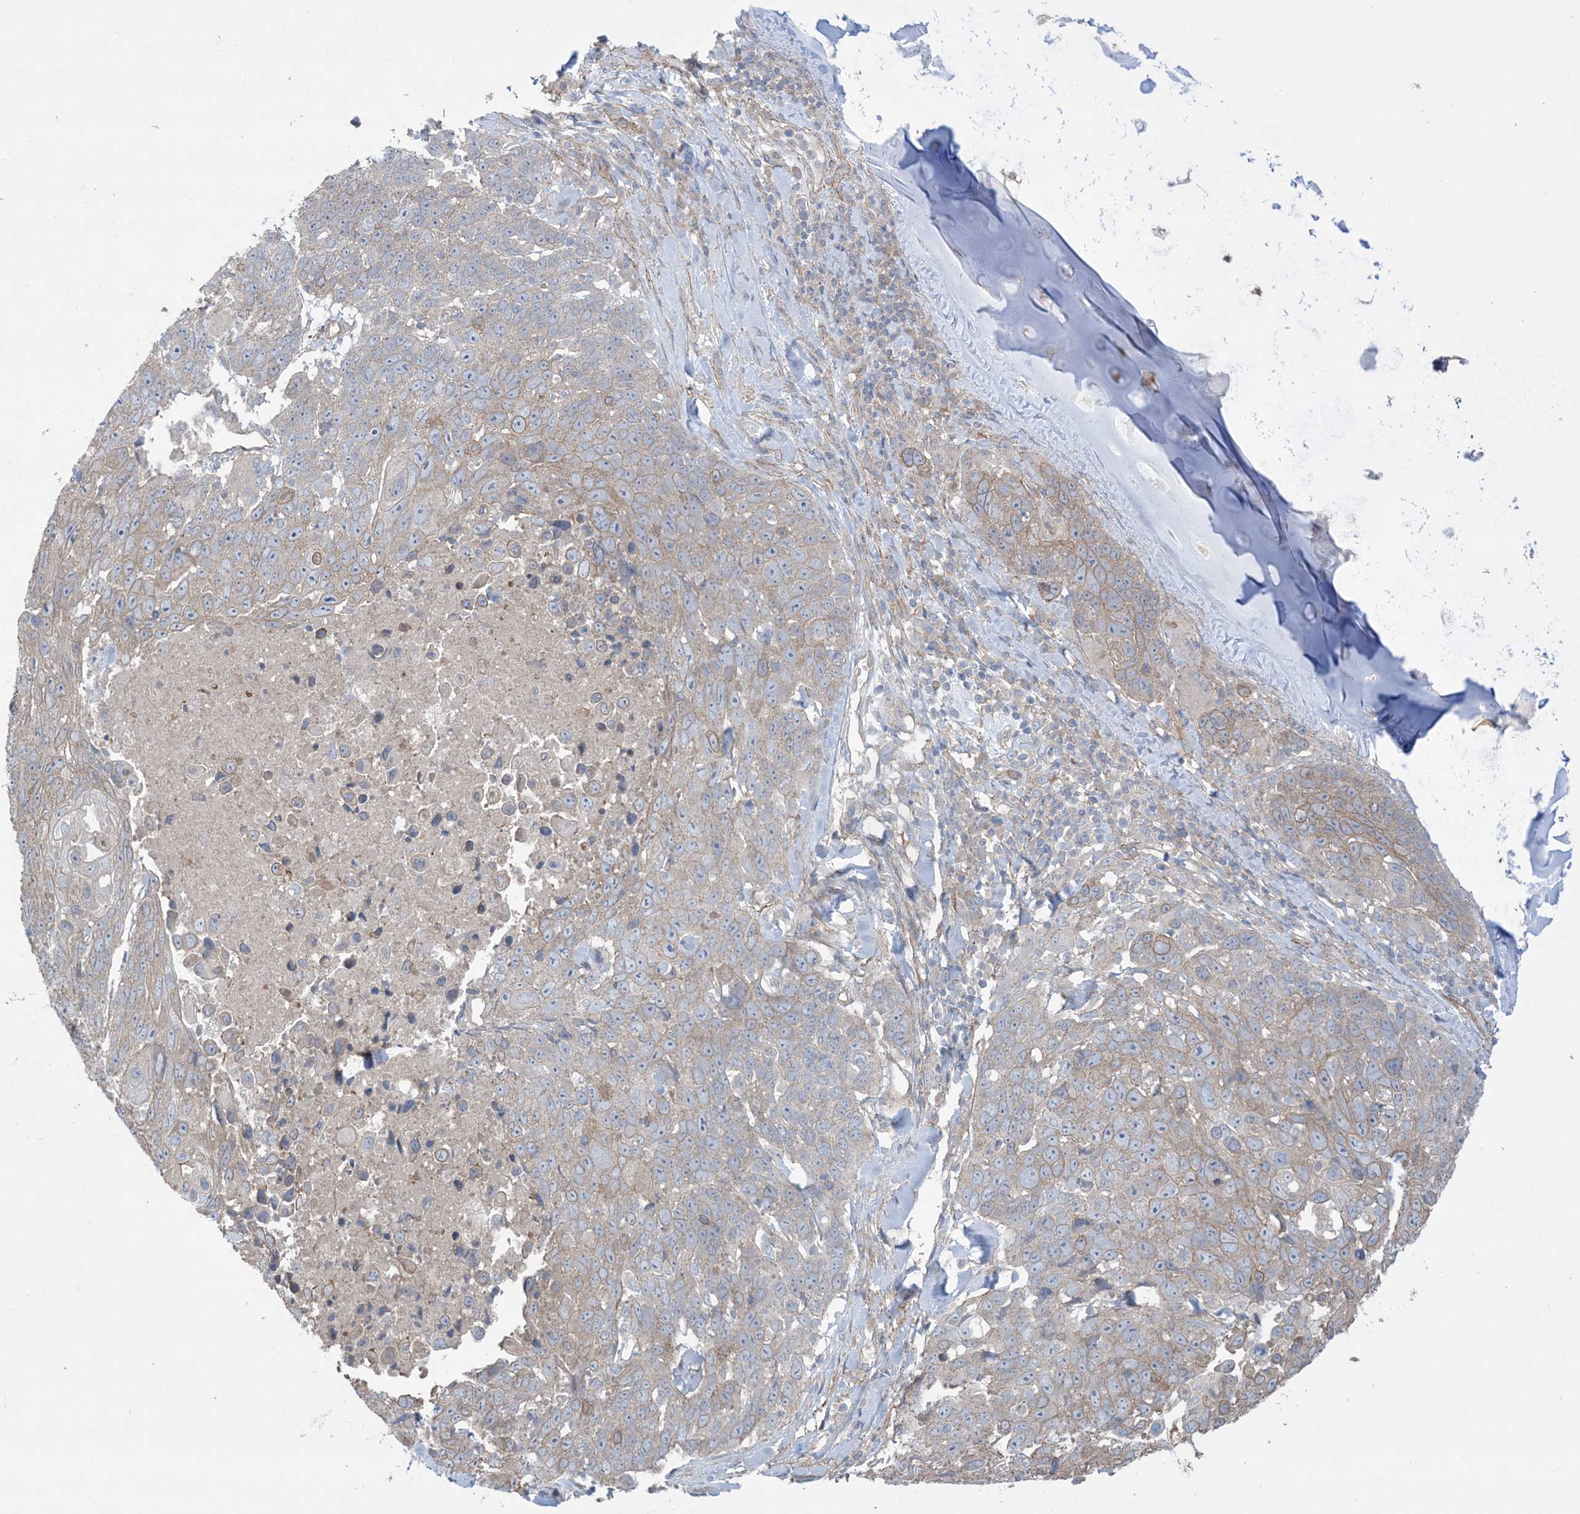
{"staining": {"intensity": "weak", "quantity": "<25%", "location": "cytoplasmic/membranous"}, "tissue": "lung cancer", "cell_type": "Tumor cells", "image_type": "cancer", "snomed": [{"axis": "morphology", "description": "Squamous cell carcinoma, NOS"}, {"axis": "topography", "description": "Lung"}], "caption": "High magnification brightfield microscopy of lung cancer stained with DAB (brown) and counterstained with hematoxylin (blue): tumor cells show no significant positivity.", "gene": "CCNY", "patient": {"sex": "male", "age": 66}}